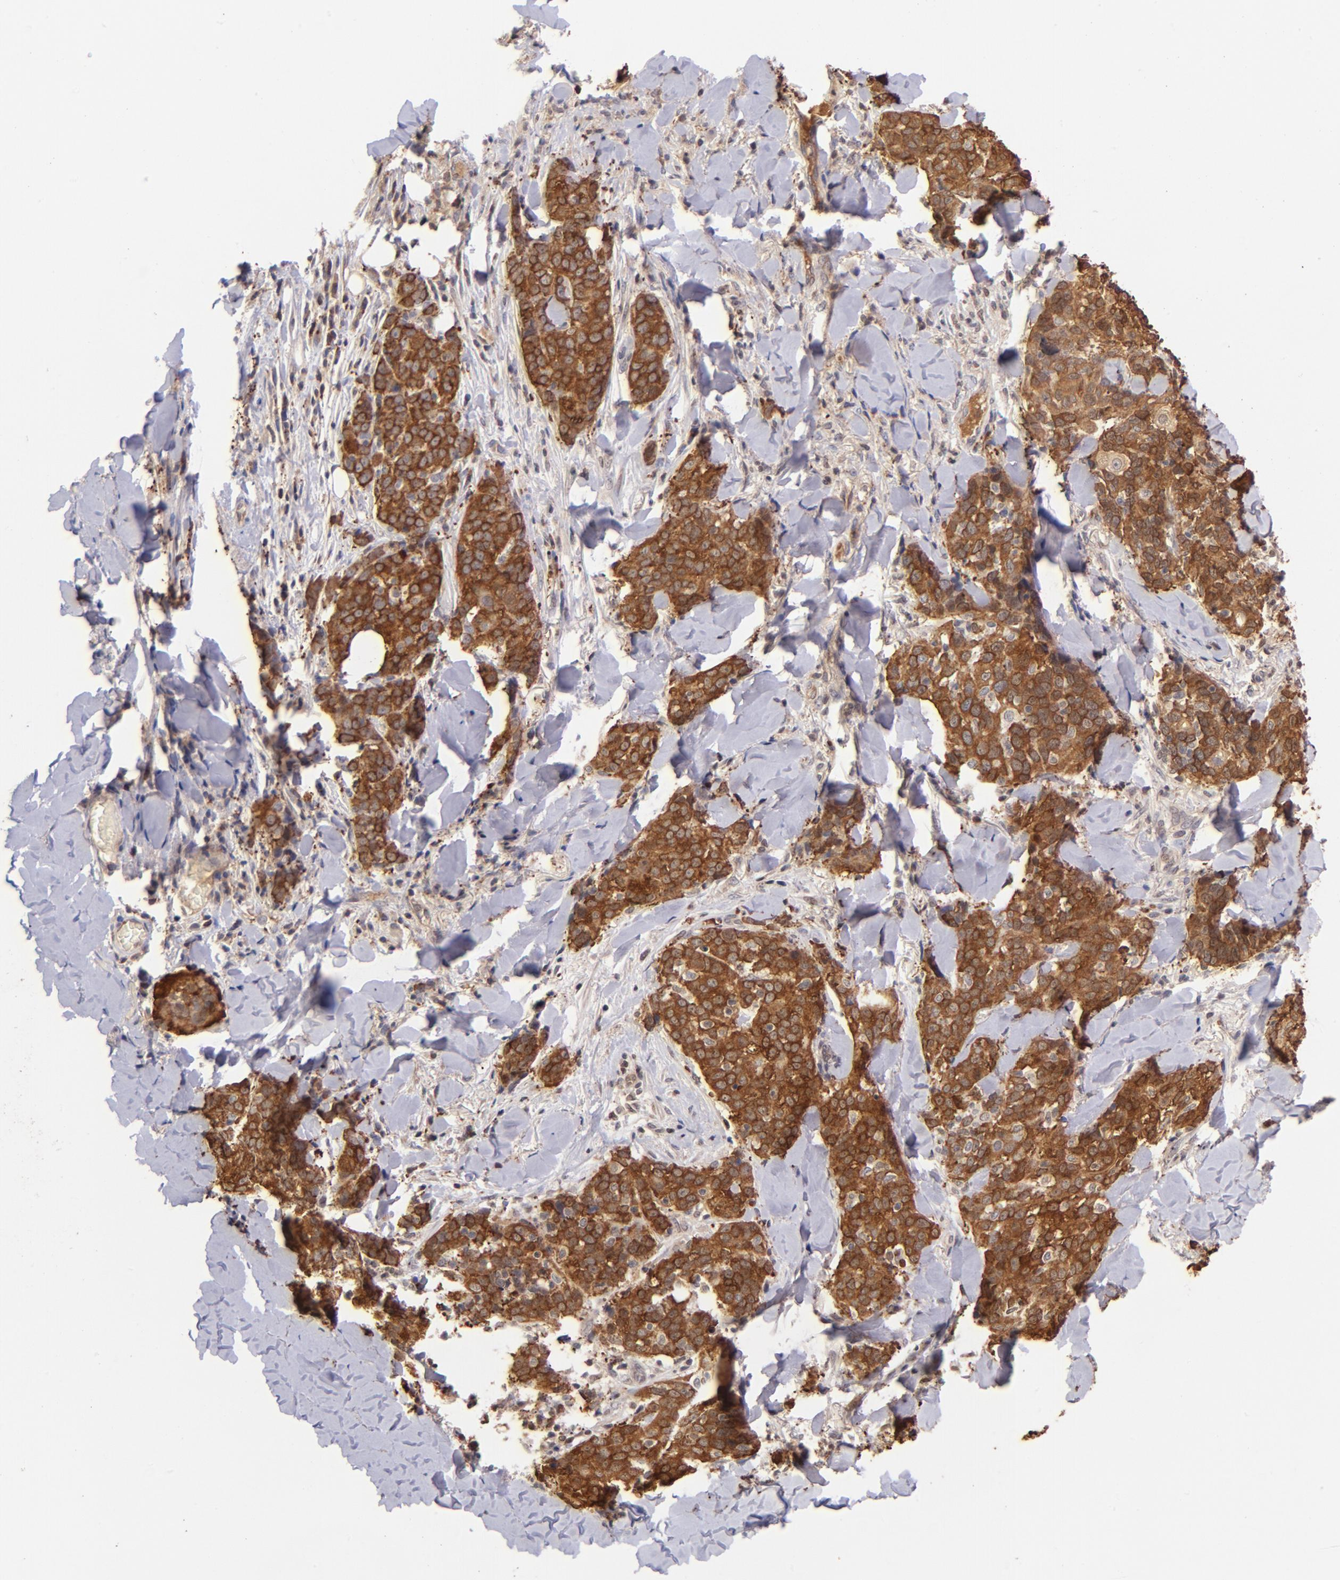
{"staining": {"intensity": "strong", "quantity": ">75%", "location": "cytoplasmic/membranous,nuclear"}, "tissue": "skin cancer", "cell_type": "Tumor cells", "image_type": "cancer", "snomed": [{"axis": "morphology", "description": "Normal tissue, NOS"}, {"axis": "morphology", "description": "Squamous cell carcinoma, NOS"}, {"axis": "topography", "description": "Skin"}], "caption": "An immunohistochemistry (IHC) photomicrograph of tumor tissue is shown. Protein staining in brown labels strong cytoplasmic/membranous and nuclear positivity in skin squamous cell carcinoma within tumor cells.", "gene": "YWHAB", "patient": {"sex": "female", "age": 83}}